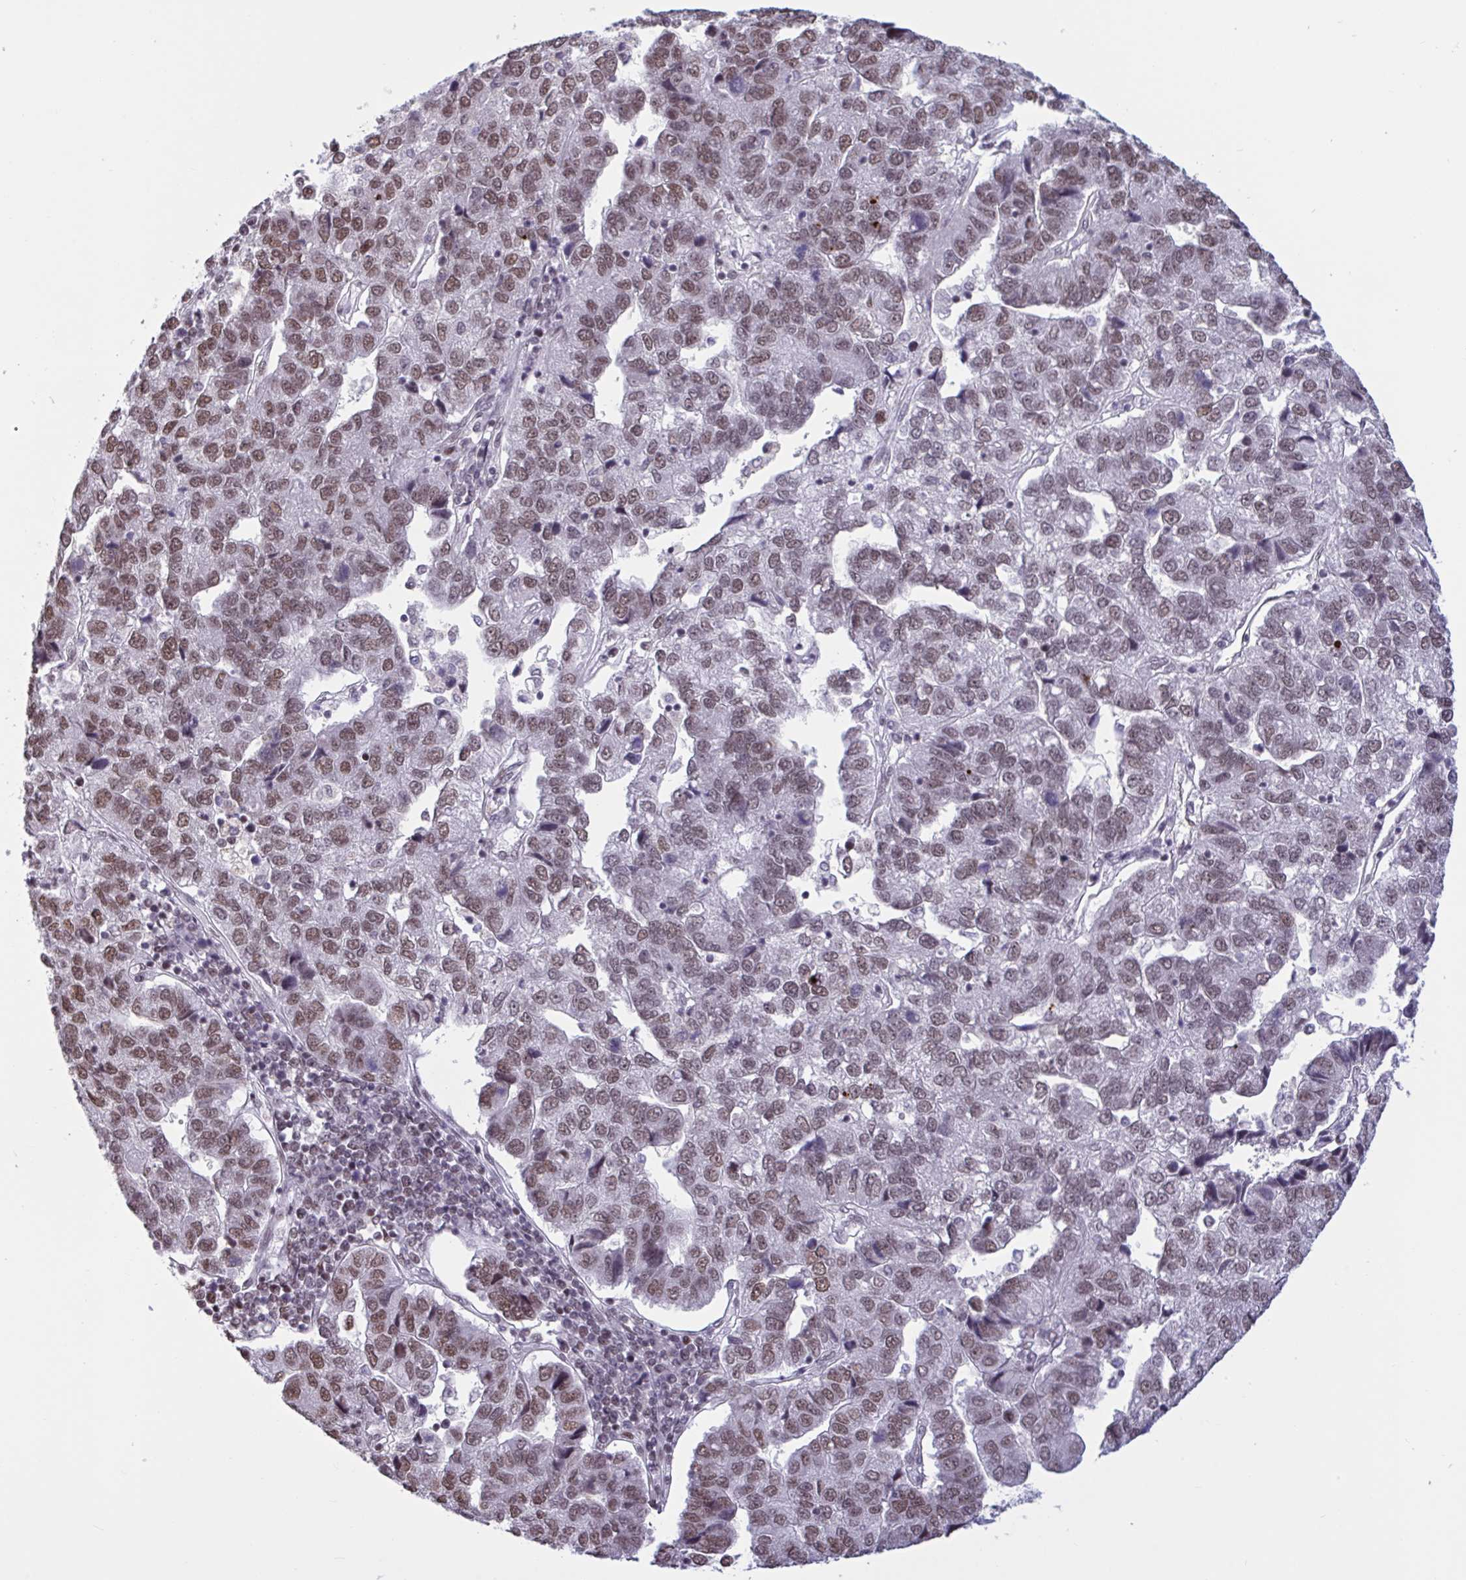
{"staining": {"intensity": "moderate", "quantity": ">75%", "location": "nuclear"}, "tissue": "pancreatic cancer", "cell_type": "Tumor cells", "image_type": "cancer", "snomed": [{"axis": "morphology", "description": "Adenocarcinoma, NOS"}, {"axis": "topography", "description": "Pancreas"}], "caption": "IHC micrograph of neoplastic tissue: pancreatic cancer stained using immunohistochemistry (IHC) demonstrates medium levels of moderate protein expression localized specifically in the nuclear of tumor cells, appearing as a nuclear brown color.", "gene": "CBFA2T2", "patient": {"sex": "female", "age": 61}}